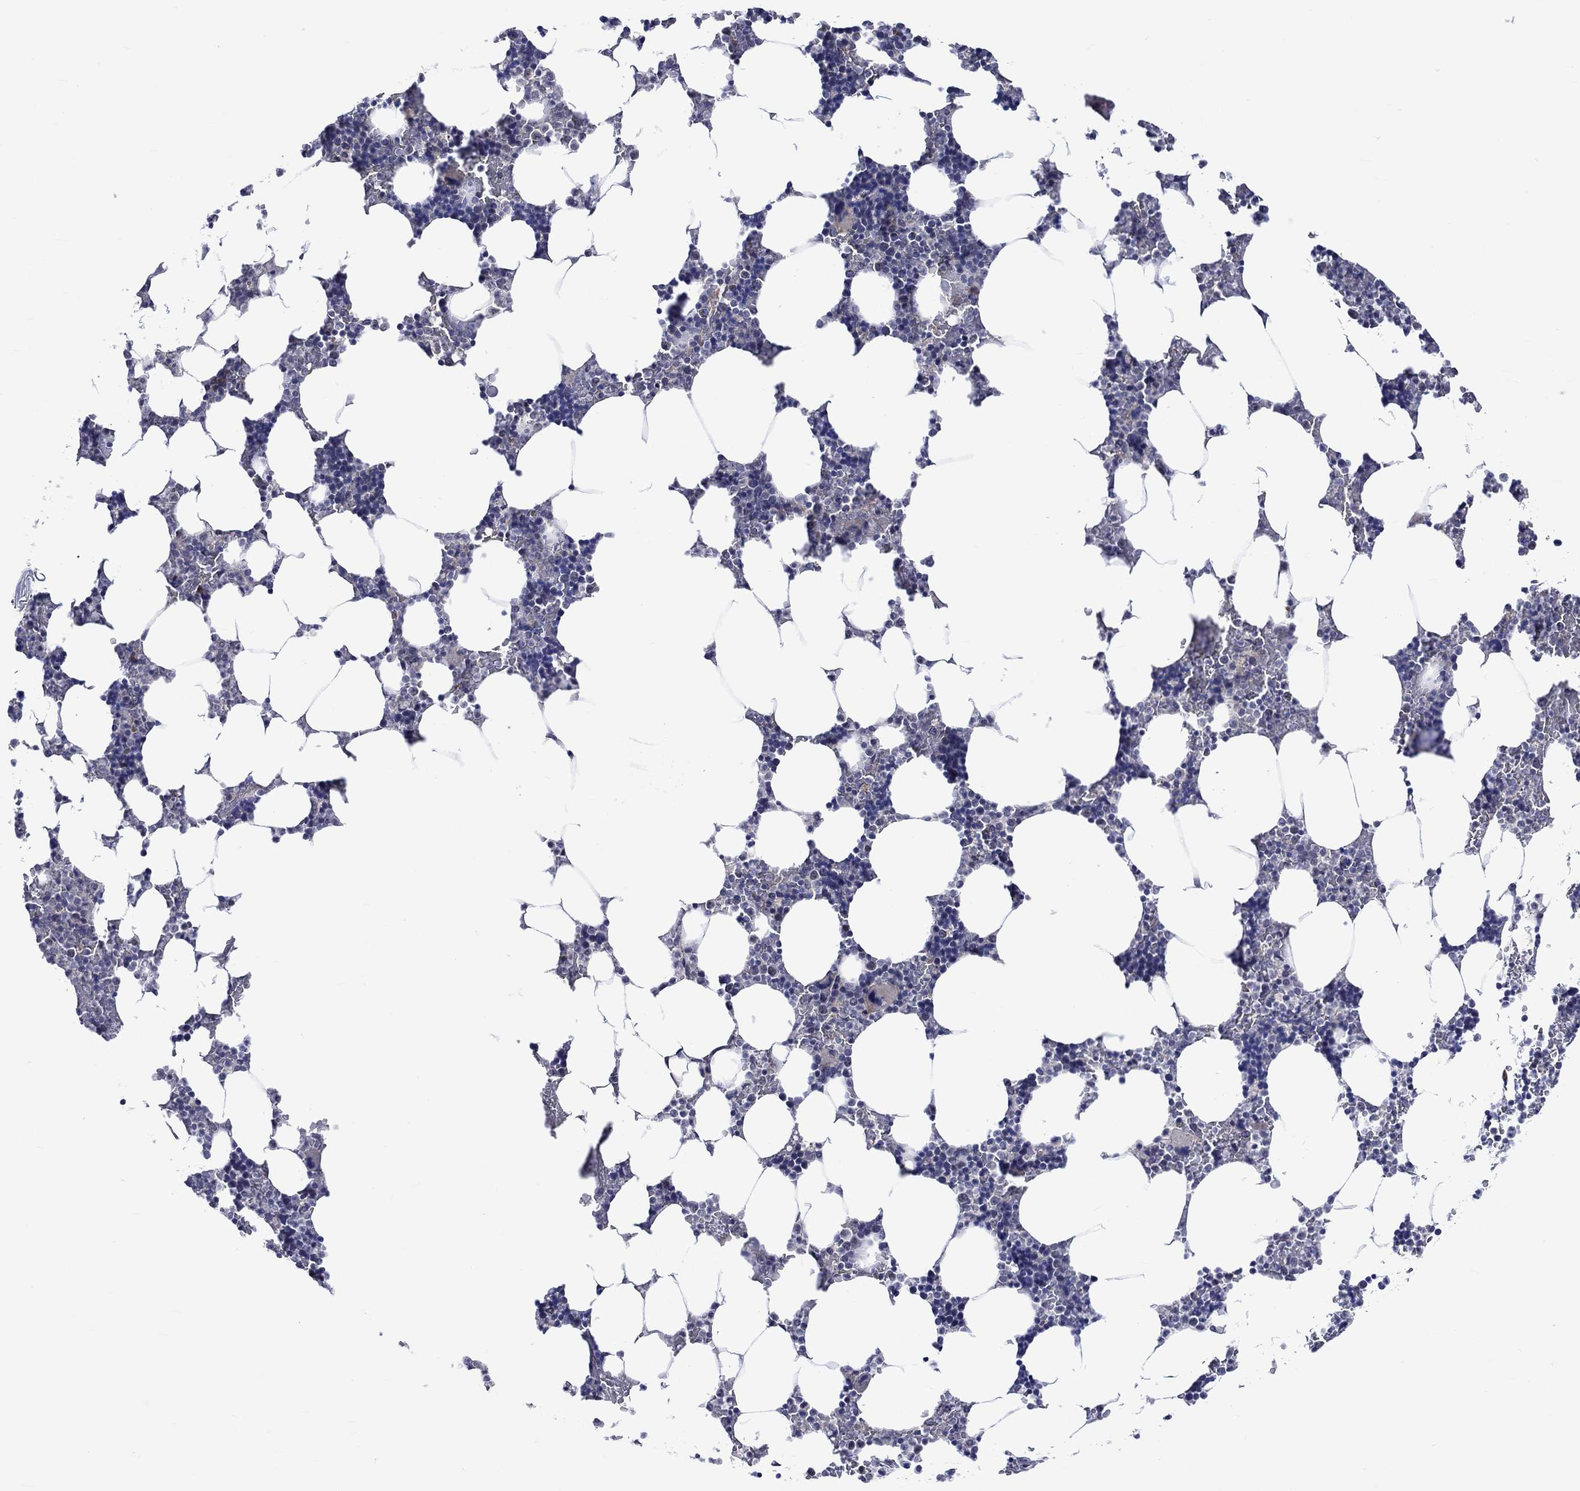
{"staining": {"intensity": "negative", "quantity": "none", "location": "none"}, "tissue": "bone marrow", "cell_type": "Hematopoietic cells", "image_type": "normal", "snomed": [{"axis": "morphology", "description": "Normal tissue, NOS"}, {"axis": "topography", "description": "Bone marrow"}], "caption": "IHC image of benign bone marrow: bone marrow stained with DAB demonstrates no significant protein expression in hematopoietic cells.", "gene": "E2F8", "patient": {"sex": "male", "age": 51}}